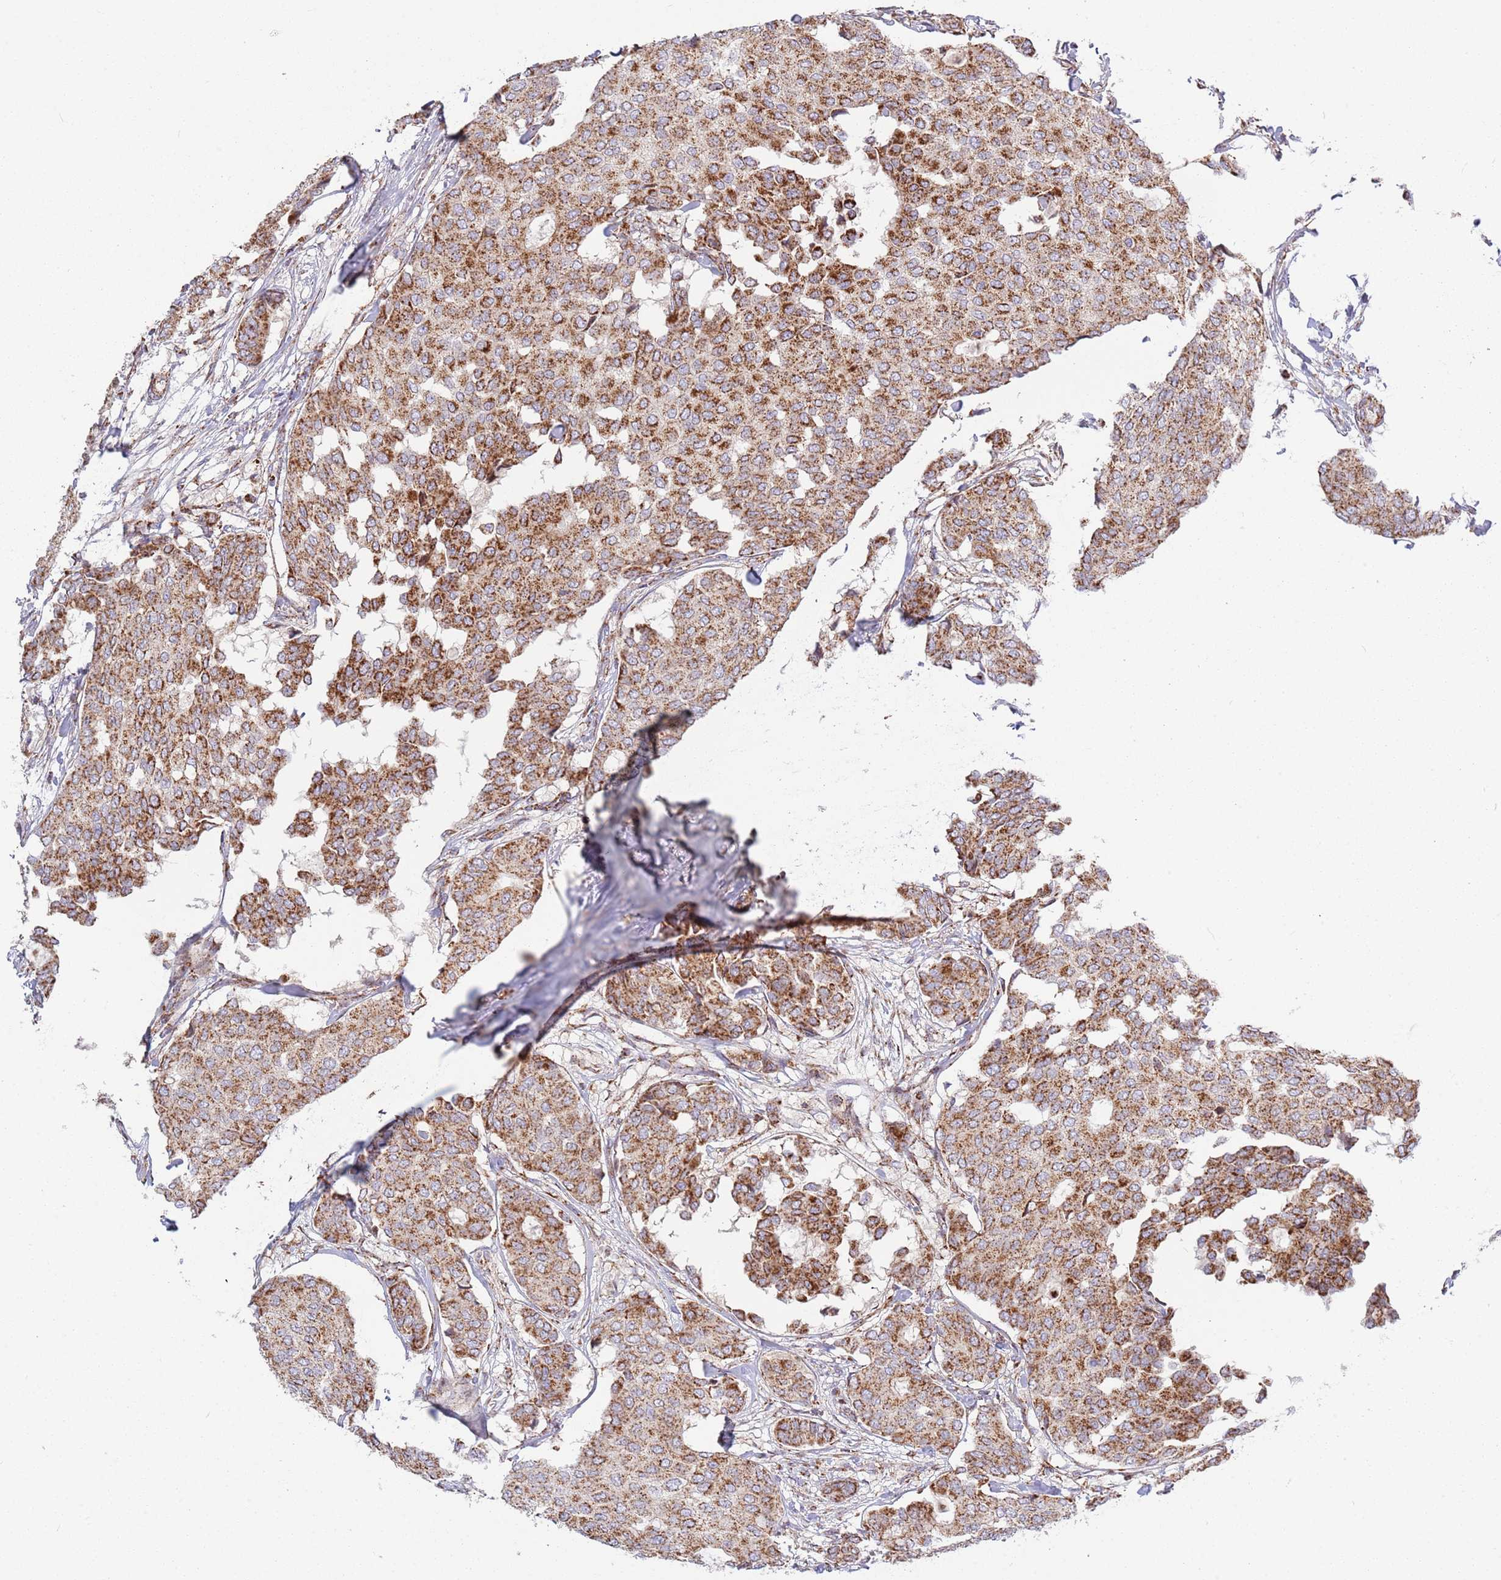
{"staining": {"intensity": "strong", "quantity": ">75%", "location": "cytoplasmic/membranous"}, "tissue": "breast cancer", "cell_type": "Tumor cells", "image_type": "cancer", "snomed": [{"axis": "morphology", "description": "Duct carcinoma"}, {"axis": "topography", "description": "Breast"}], "caption": "DAB immunohistochemical staining of breast cancer exhibits strong cytoplasmic/membranous protein staining in approximately >75% of tumor cells.", "gene": "ATP5PD", "patient": {"sex": "female", "age": 75}}